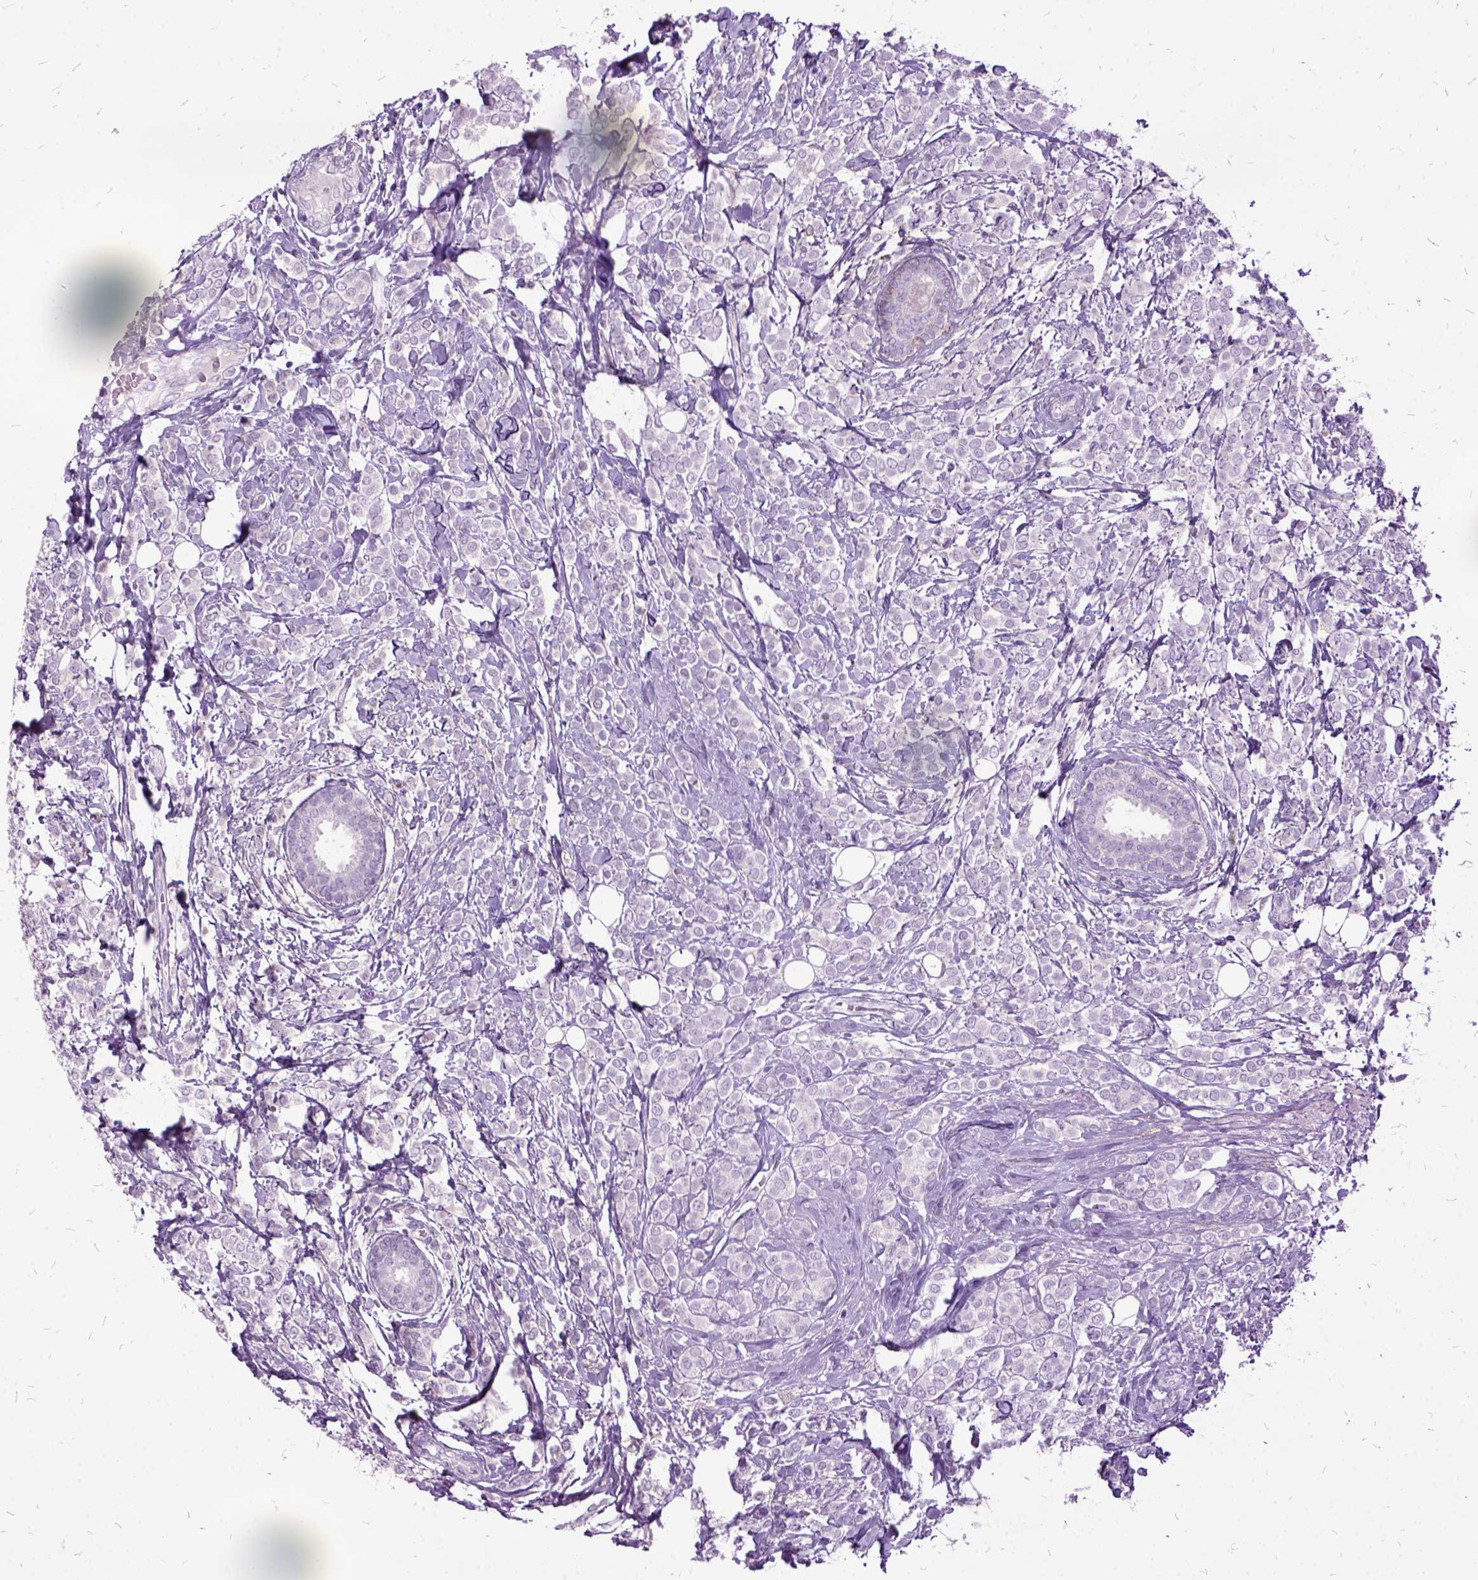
{"staining": {"intensity": "negative", "quantity": "none", "location": "none"}, "tissue": "breast cancer", "cell_type": "Tumor cells", "image_type": "cancer", "snomed": [{"axis": "morphology", "description": "Lobular carcinoma"}, {"axis": "topography", "description": "Breast"}], "caption": "This photomicrograph is of breast cancer (lobular carcinoma) stained with immunohistochemistry to label a protein in brown with the nuclei are counter-stained blue. There is no staining in tumor cells.", "gene": "MME", "patient": {"sex": "female", "age": 49}}